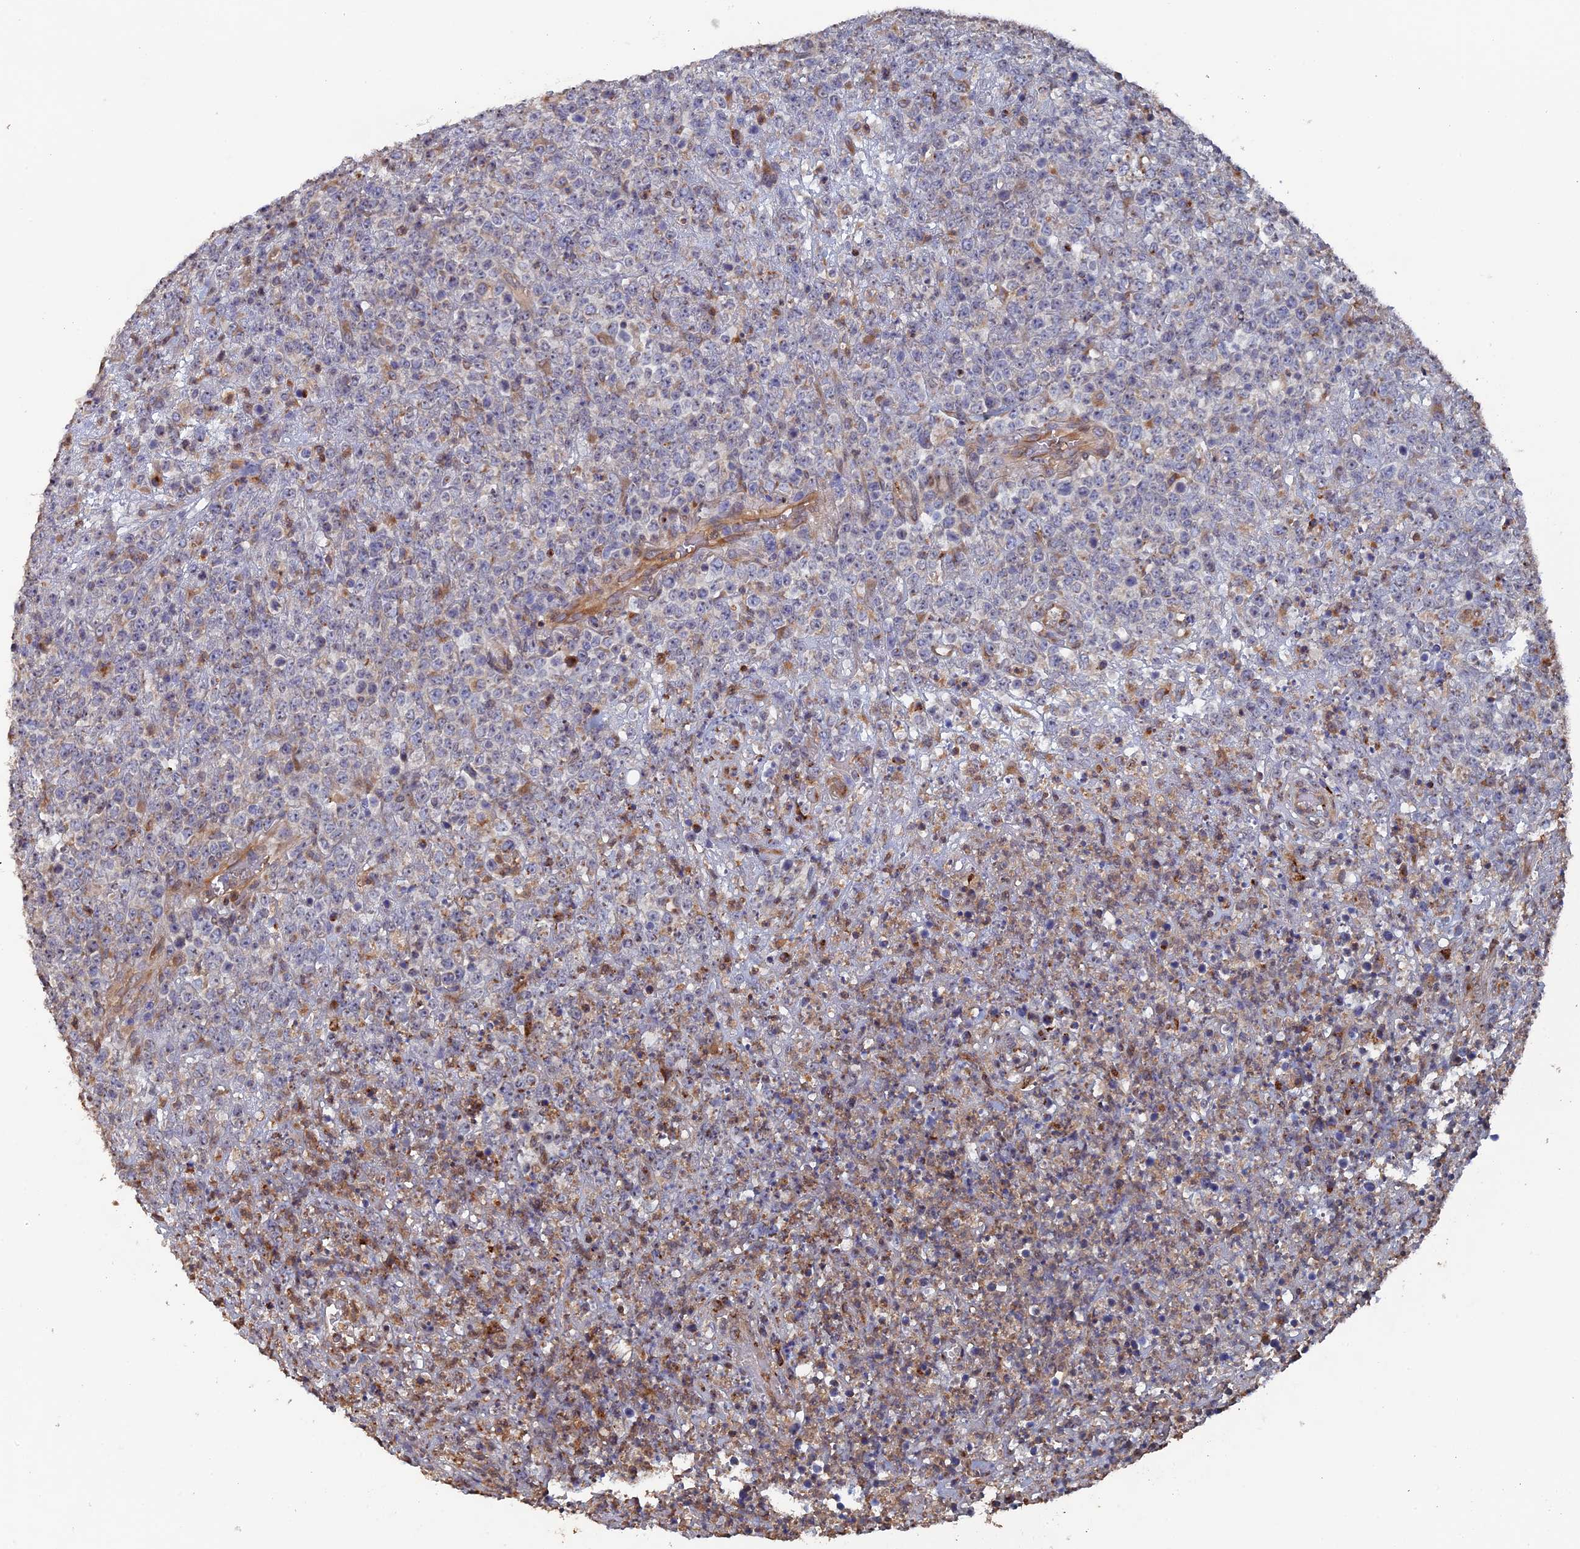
{"staining": {"intensity": "negative", "quantity": "none", "location": "none"}, "tissue": "lymphoma", "cell_type": "Tumor cells", "image_type": "cancer", "snomed": [{"axis": "morphology", "description": "Malignant lymphoma, non-Hodgkin's type, High grade"}, {"axis": "topography", "description": "Colon"}], "caption": "The immunohistochemistry (IHC) histopathology image has no significant positivity in tumor cells of malignant lymphoma, non-Hodgkin's type (high-grade) tissue. (DAB (3,3'-diaminobenzidine) IHC with hematoxylin counter stain).", "gene": "VPS37C", "patient": {"sex": "female", "age": 53}}